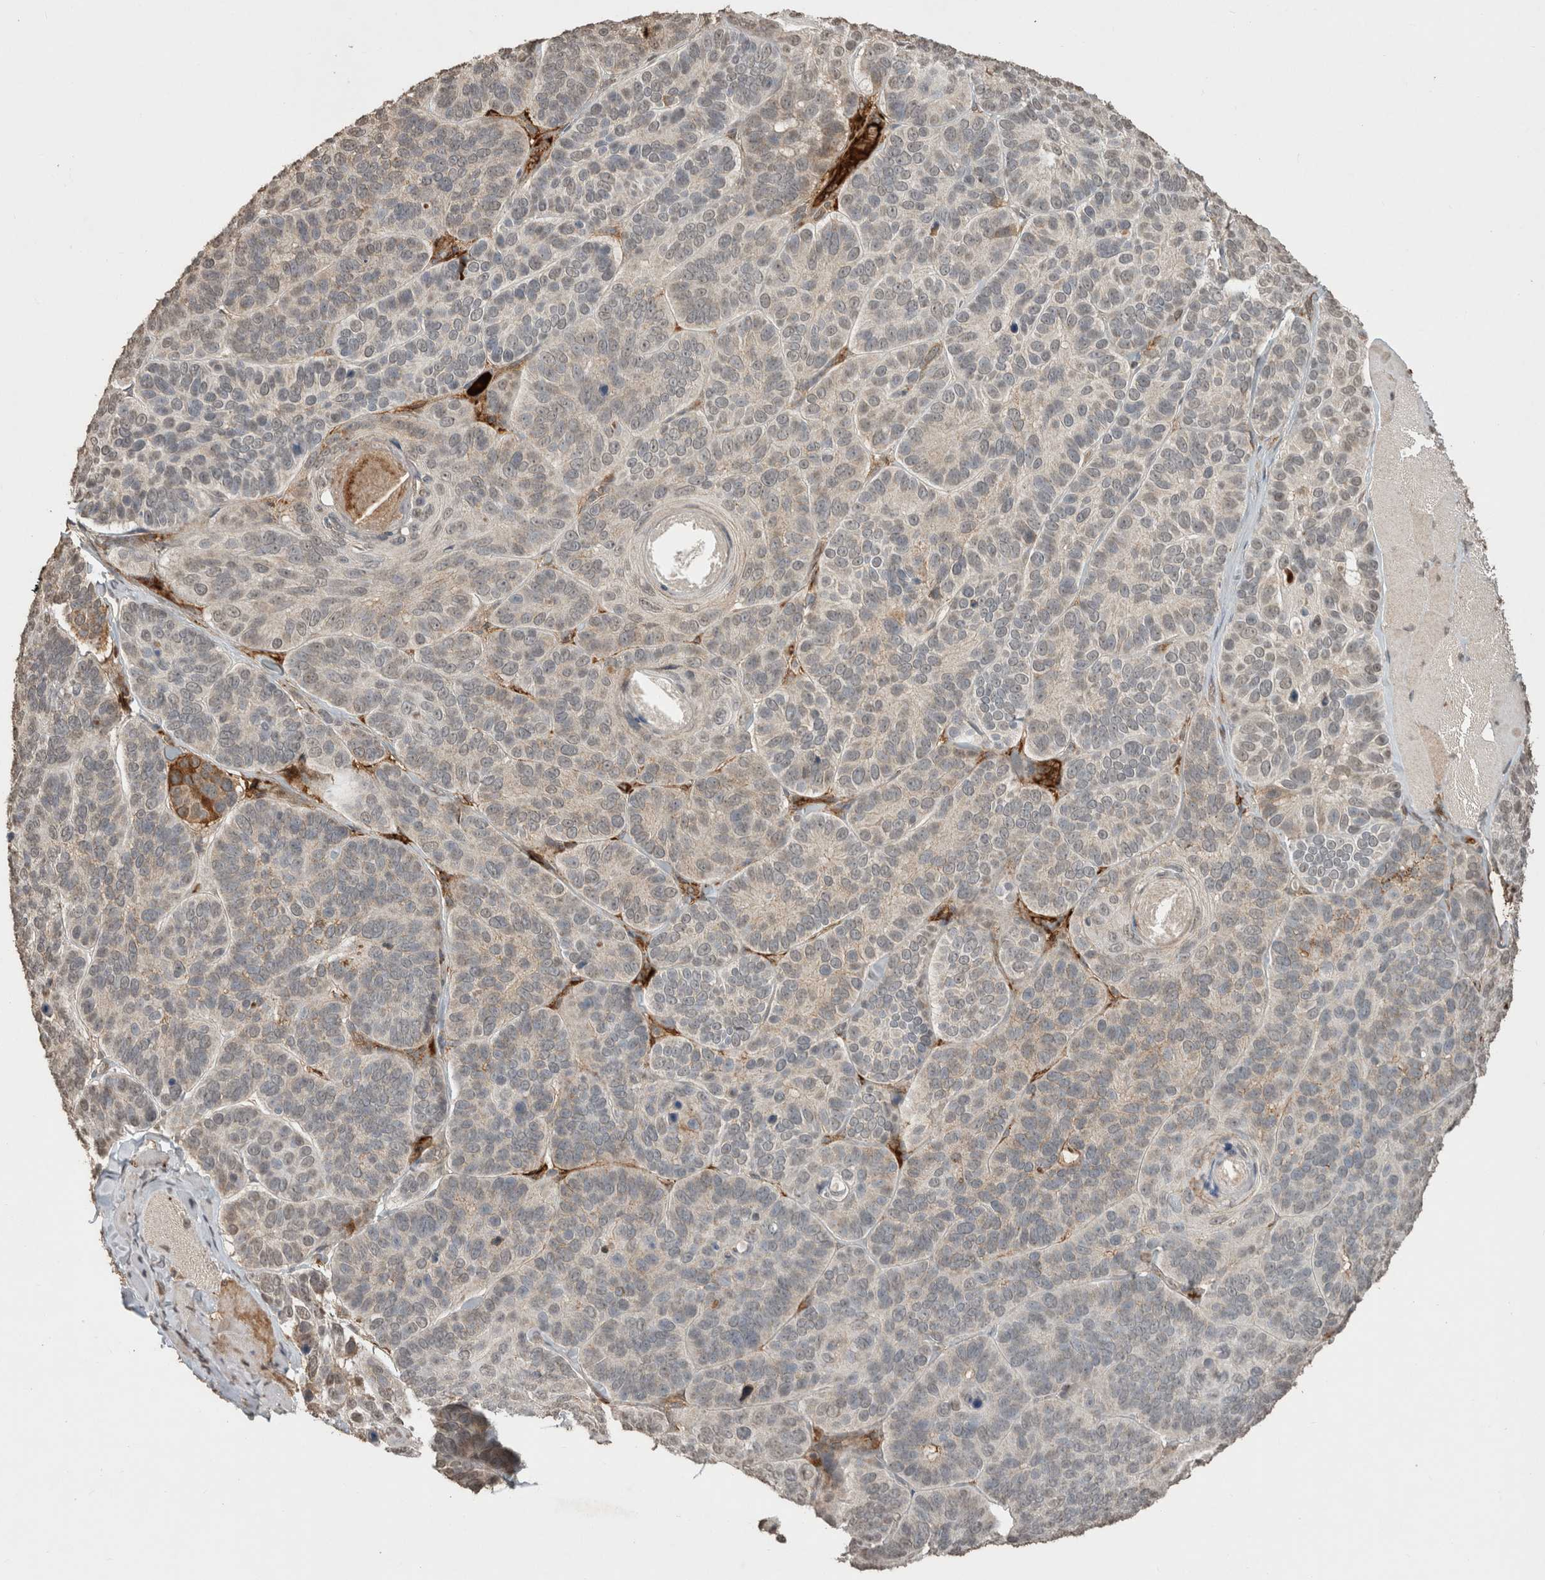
{"staining": {"intensity": "weak", "quantity": "<25%", "location": "cytoplasmic/membranous"}, "tissue": "skin cancer", "cell_type": "Tumor cells", "image_type": "cancer", "snomed": [{"axis": "morphology", "description": "Basal cell carcinoma"}, {"axis": "topography", "description": "Skin"}], "caption": "Skin basal cell carcinoma was stained to show a protein in brown. There is no significant staining in tumor cells.", "gene": "FAM3A", "patient": {"sex": "male", "age": 62}}